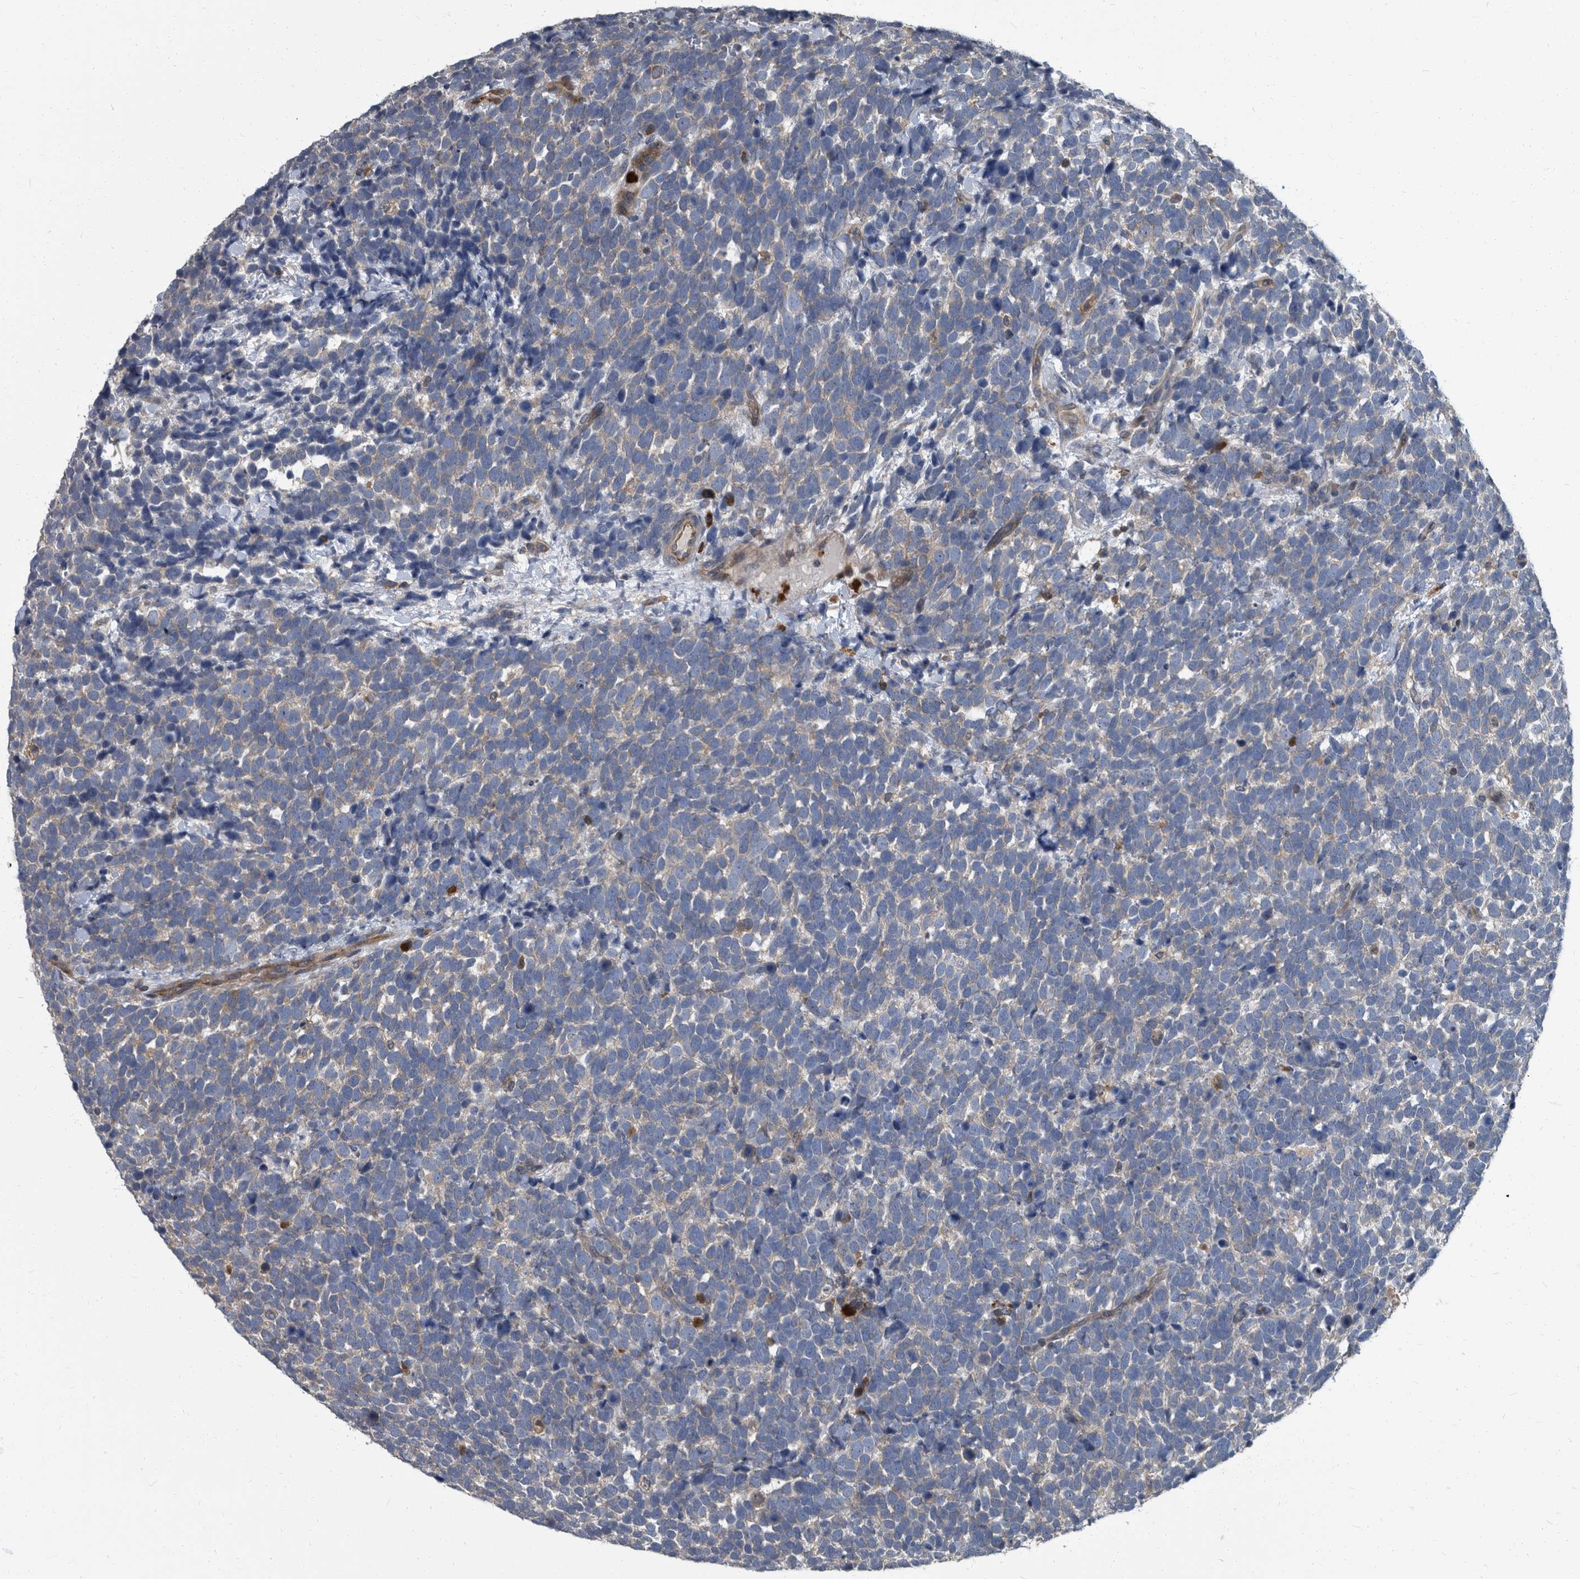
{"staining": {"intensity": "negative", "quantity": "none", "location": "none"}, "tissue": "urothelial cancer", "cell_type": "Tumor cells", "image_type": "cancer", "snomed": [{"axis": "morphology", "description": "Urothelial carcinoma, High grade"}, {"axis": "topography", "description": "Urinary bladder"}], "caption": "Histopathology image shows no significant protein expression in tumor cells of urothelial carcinoma (high-grade).", "gene": "CDV3", "patient": {"sex": "female", "age": 82}}